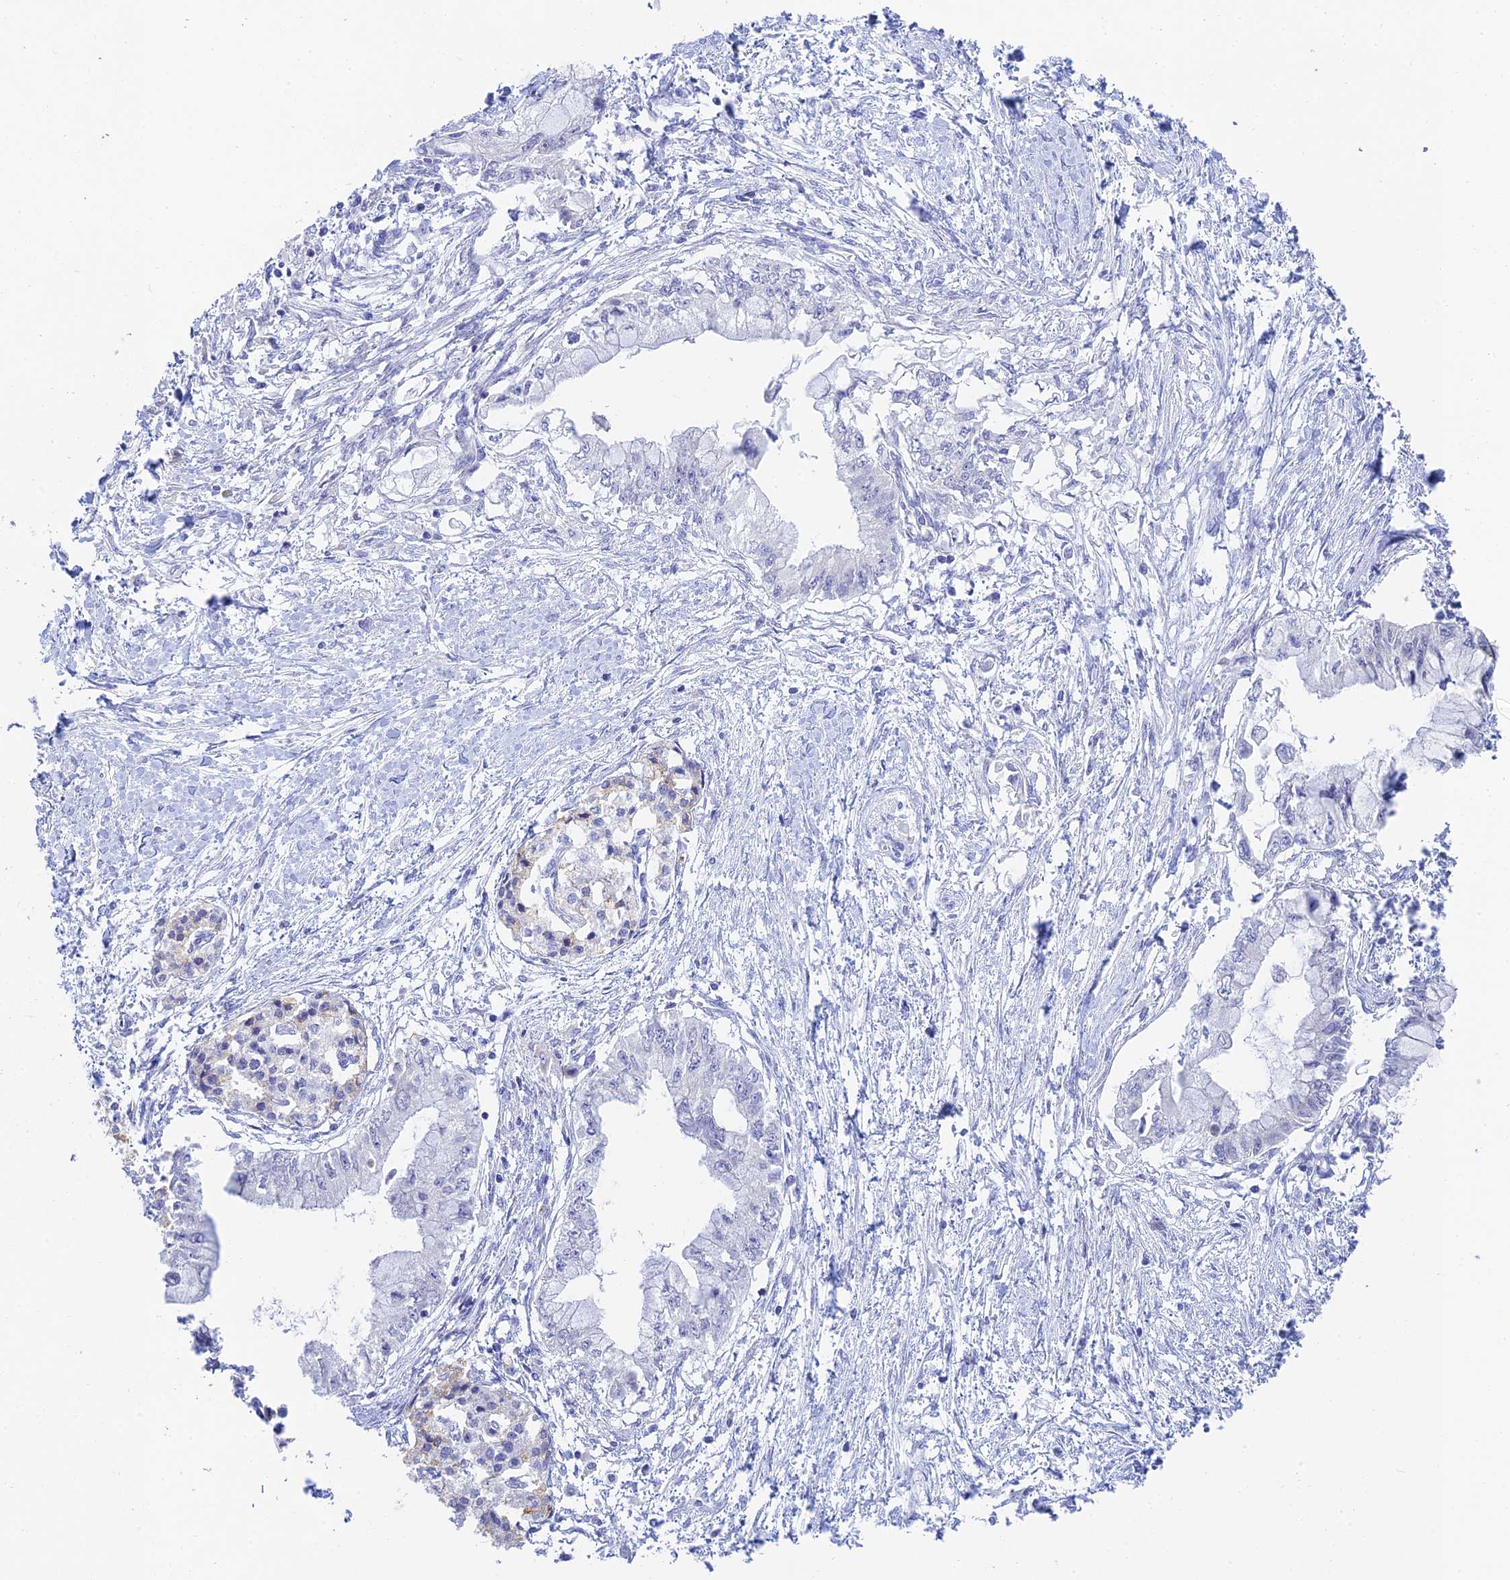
{"staining": {"intensity": "negative", "quantity": "none", "location": "none"}, "tissue": "pancreatic cancer", "cell_type": "Tumor cells", "image_type": "cancer", "snomed": [{"axis": "morphology", "description": "Adenocarcinoma, NOS"}, {"axis": "topography", "description": "Pancreas"}], "caption": "High power microscopy photomicrograph of an IHC histopathology image of pancreatic cancer (adenocarcinoma), revealing no significant staining in tumor cells.", "gene": "TMEM40", "patient": {"sex": "male", "age": 48}}